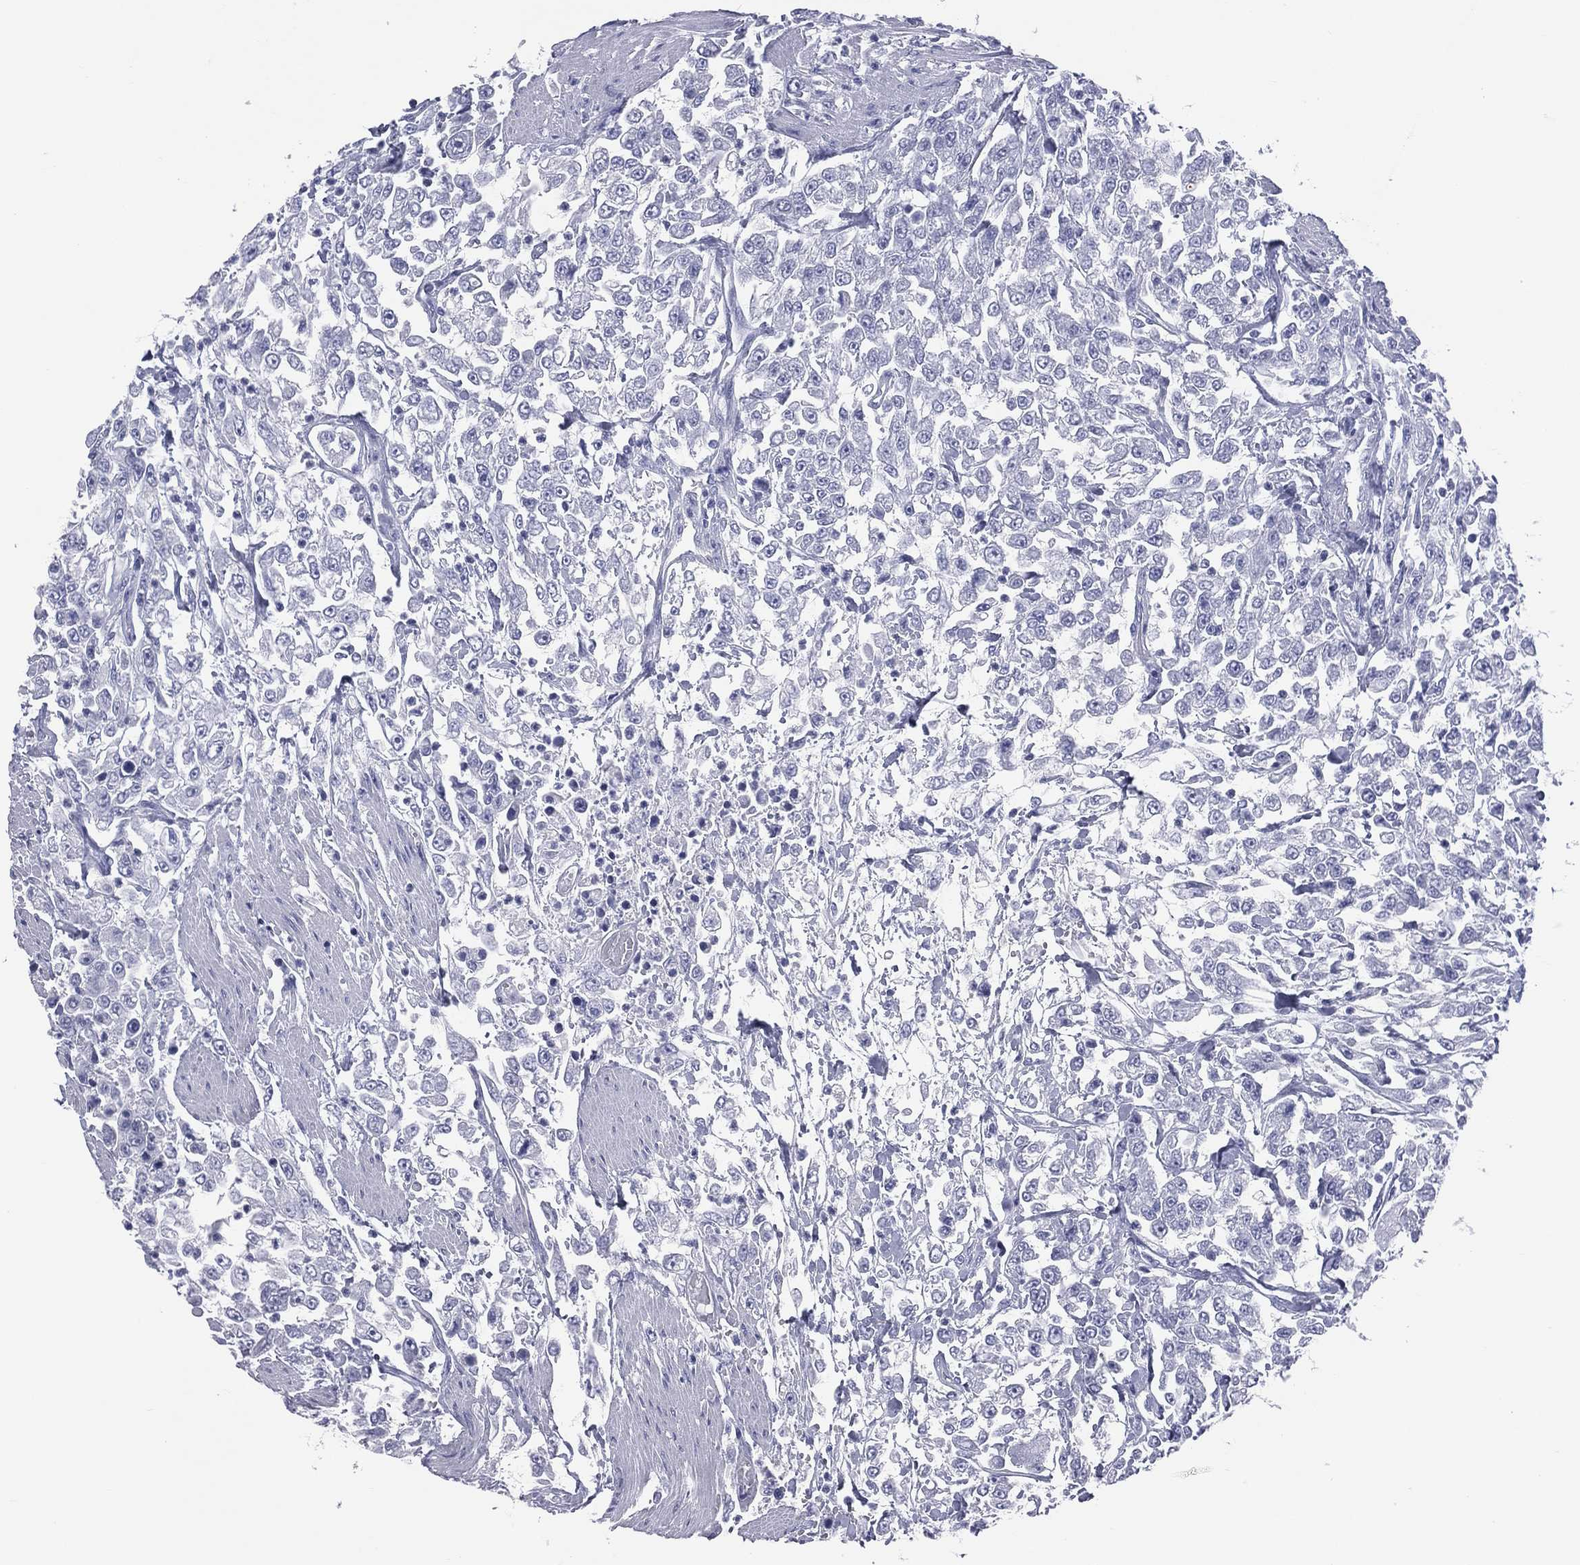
{"staining": {"intensity": "negative", "quantity": "none", "location": "none"}, "tissue": "urothelial cancer", "cell_type": "Tumor cells", "image_type": "cancer", "snomed": [{"axis": "morphology", "description": "Urothelial carcinoma, High grade"}, {"axis": "topography", "description": "Urinary bladder"}], "caption": "DAB immunohistochemical staining of urothelial cancer displays no significant positivity in tumor cells.", "gene": "MLN", "patient": {"sex": "male", "age": 46}}